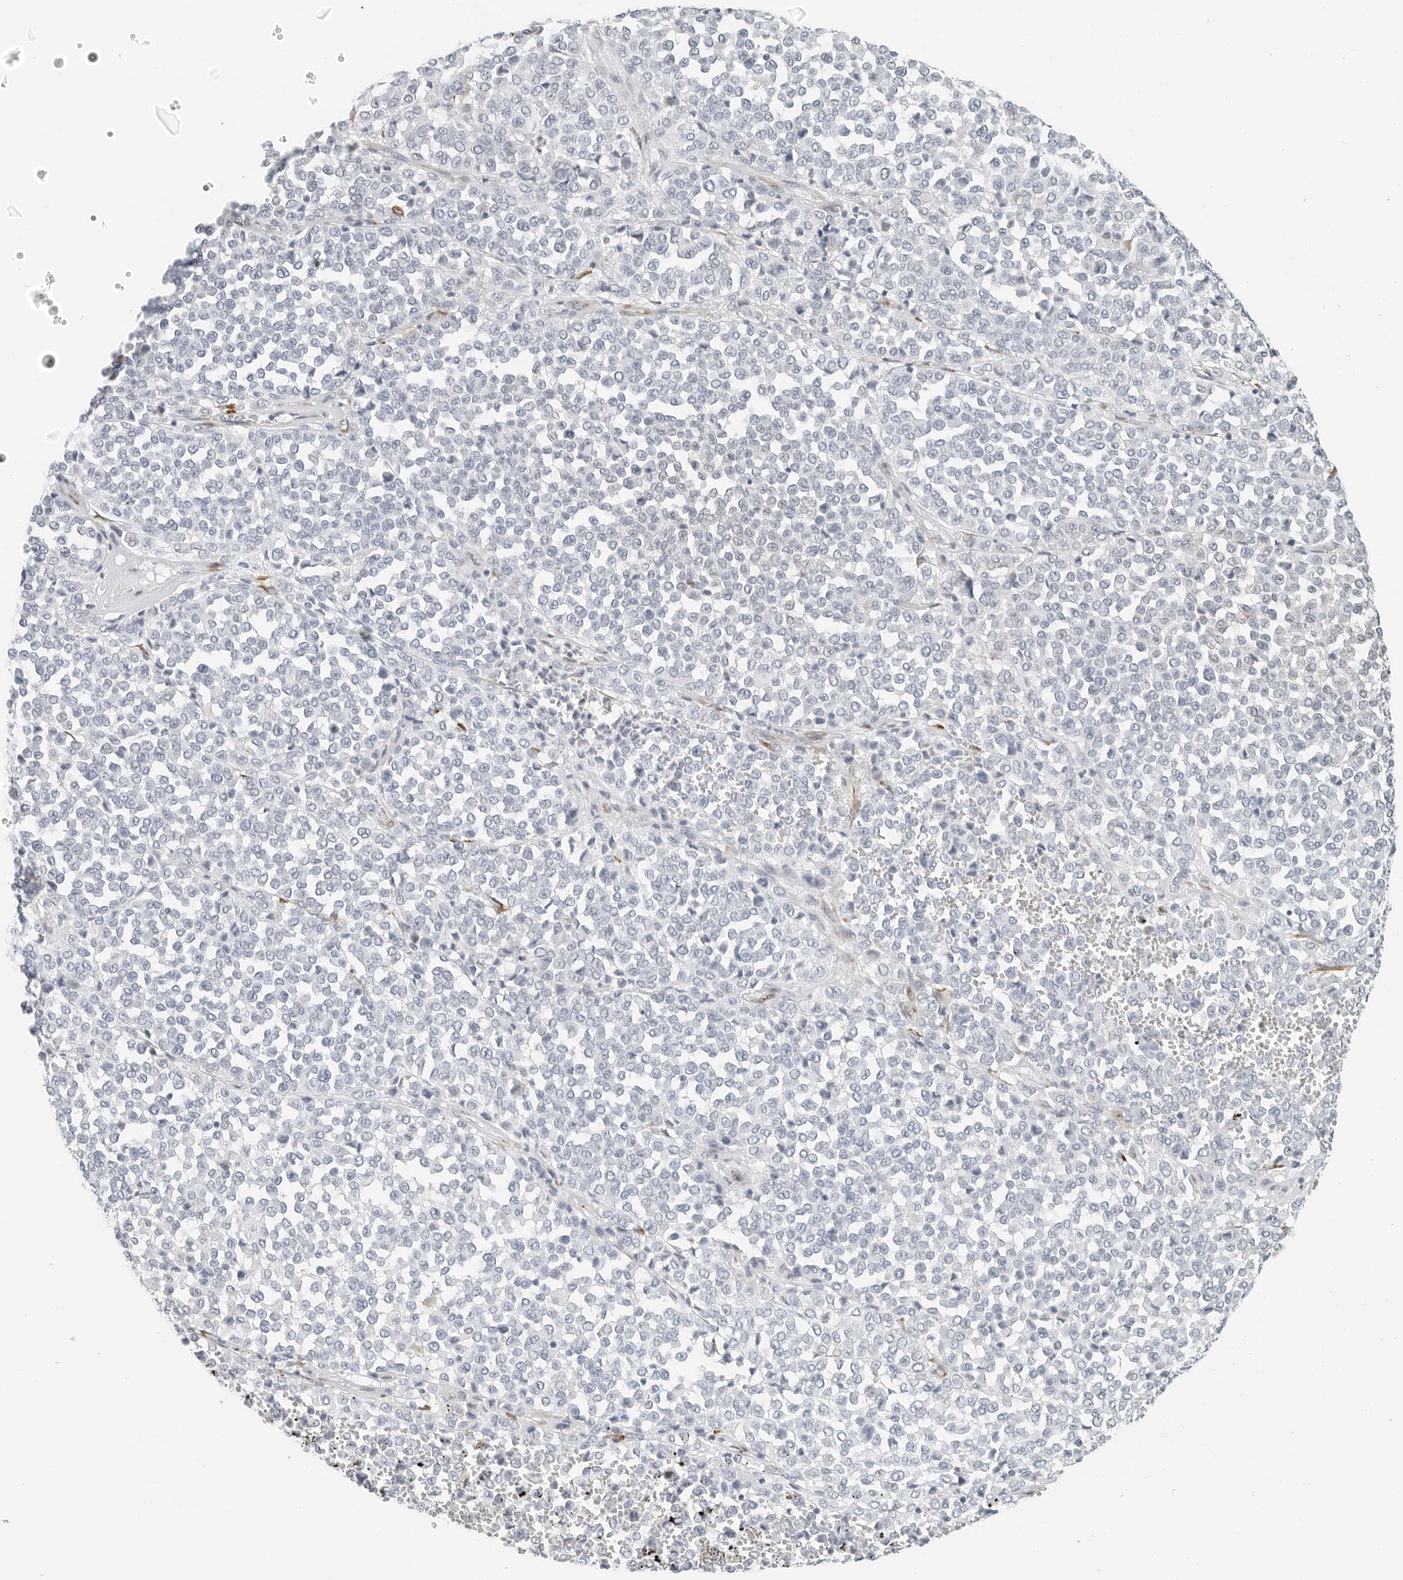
{"staining": {"intensity": "negative", "quantity": "none", "location": "none"}, "tissue": "melanoma", "cell_type": "Tumor cells", "image_type": "cancer", "snomed": [{"axis": "morphology", "description": "Malignant melanoma, Metastatic site"}, {"axis": "topography", "description": "Pancreas"}], "caption": "Tumor cells are negative for protein expression in human melanoma.", "gene": "P4HA2", "patient": {"sex": "female", "age": 30}}